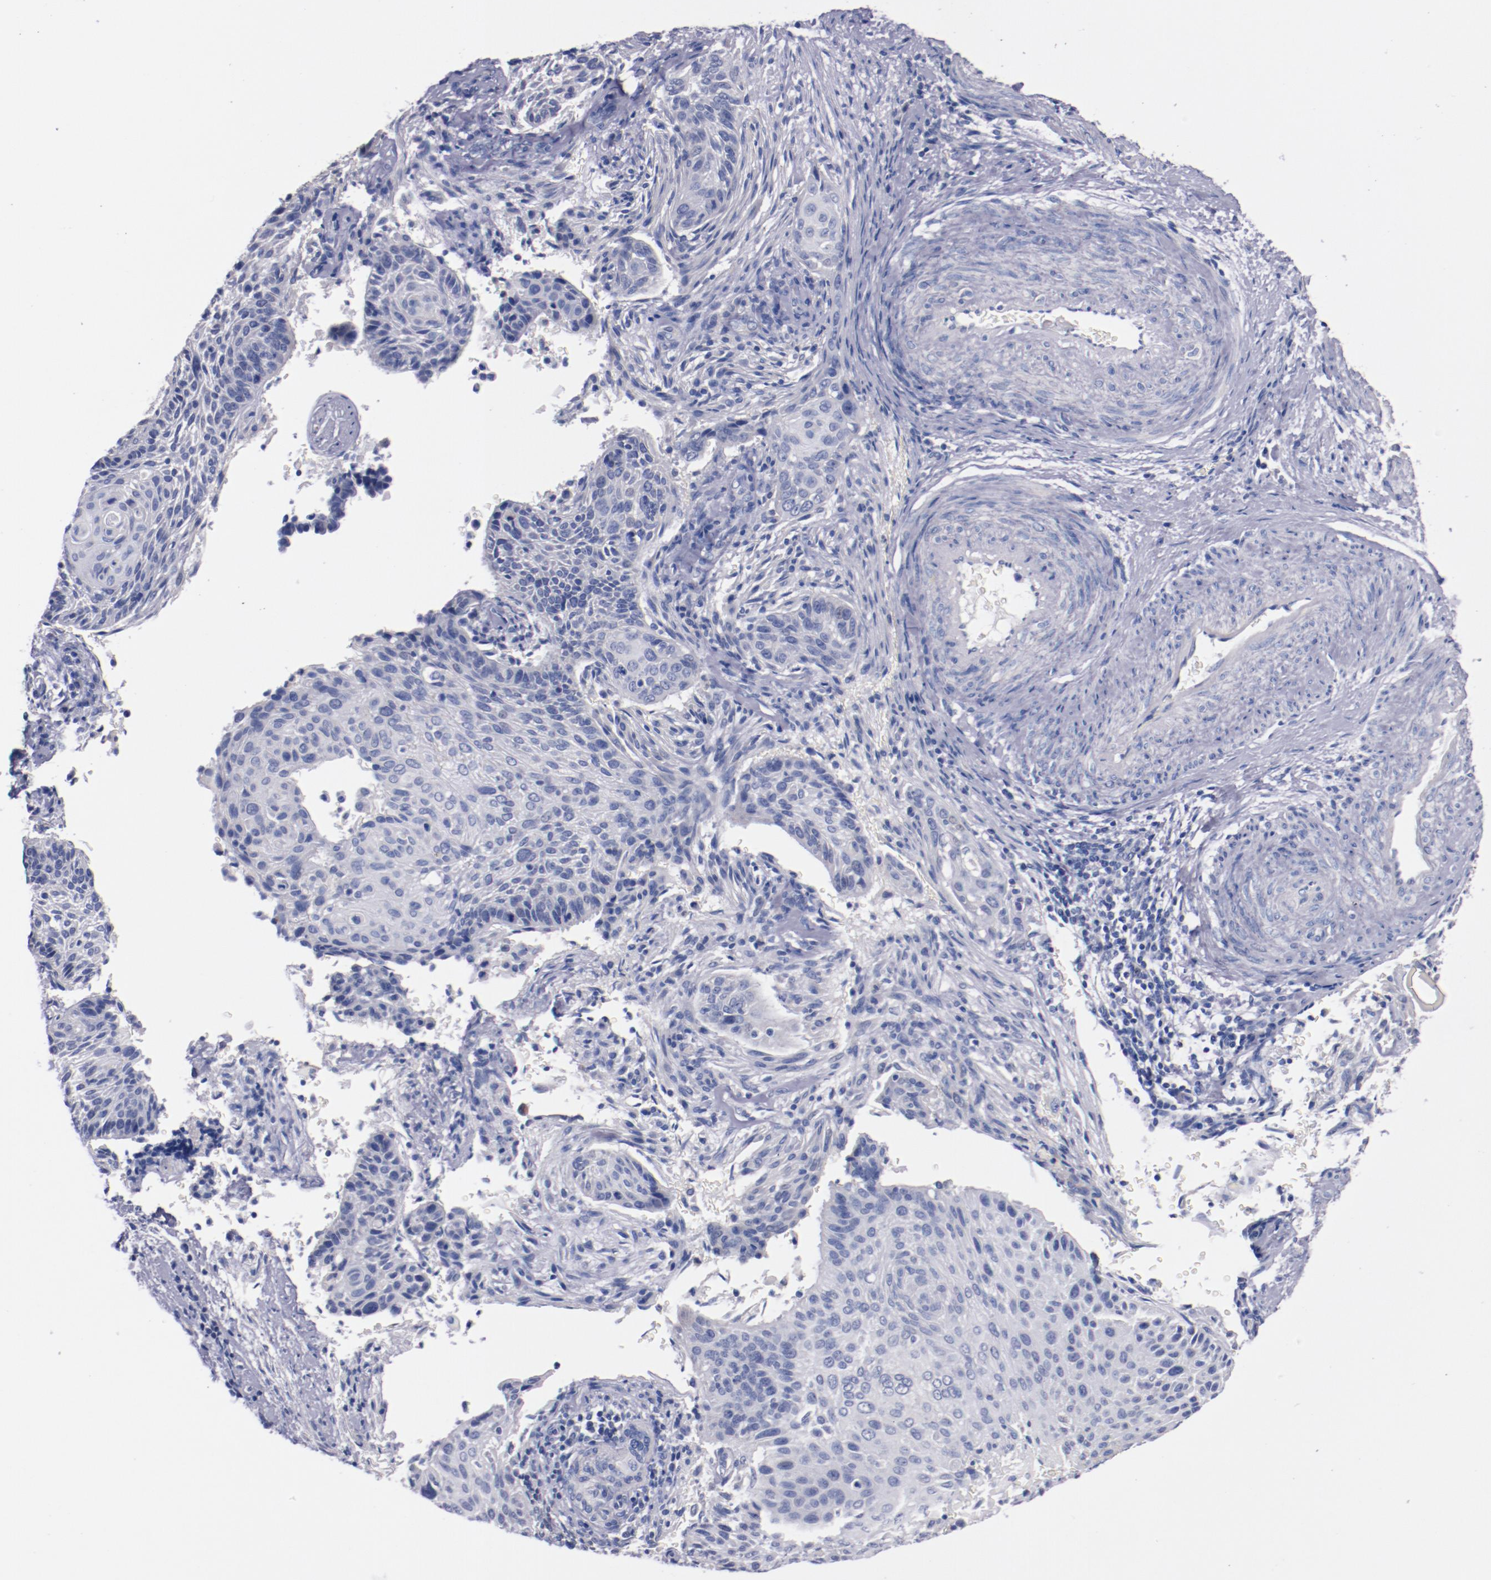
{"staining": {"intensity": "negative", "quantity": "none", "location": "none"}, "tissue": "cervical cancer", "cell_type": "Tumor cells", "image_type": "cancer", "snomed": [{"axis": "morphology", "description": "Squamous cell carcinoma, NOS"}, {"axis": "topography", "description": "Cervix"}], "caption": "High magnification brightfield microscopy of cervical cancer (squamous cell carcinoma) stained with DAB (3,3'-diaminobenzidine) (brown) and counterstained with hematoxylin (blue): tumor cells show no significant expression. The staining is performed using DAB brown chromogen with nuclei counter-stained in using hematoxylin.", "gene": "CNTNAP2", "patient": {"sex": "female", "age": 33}}